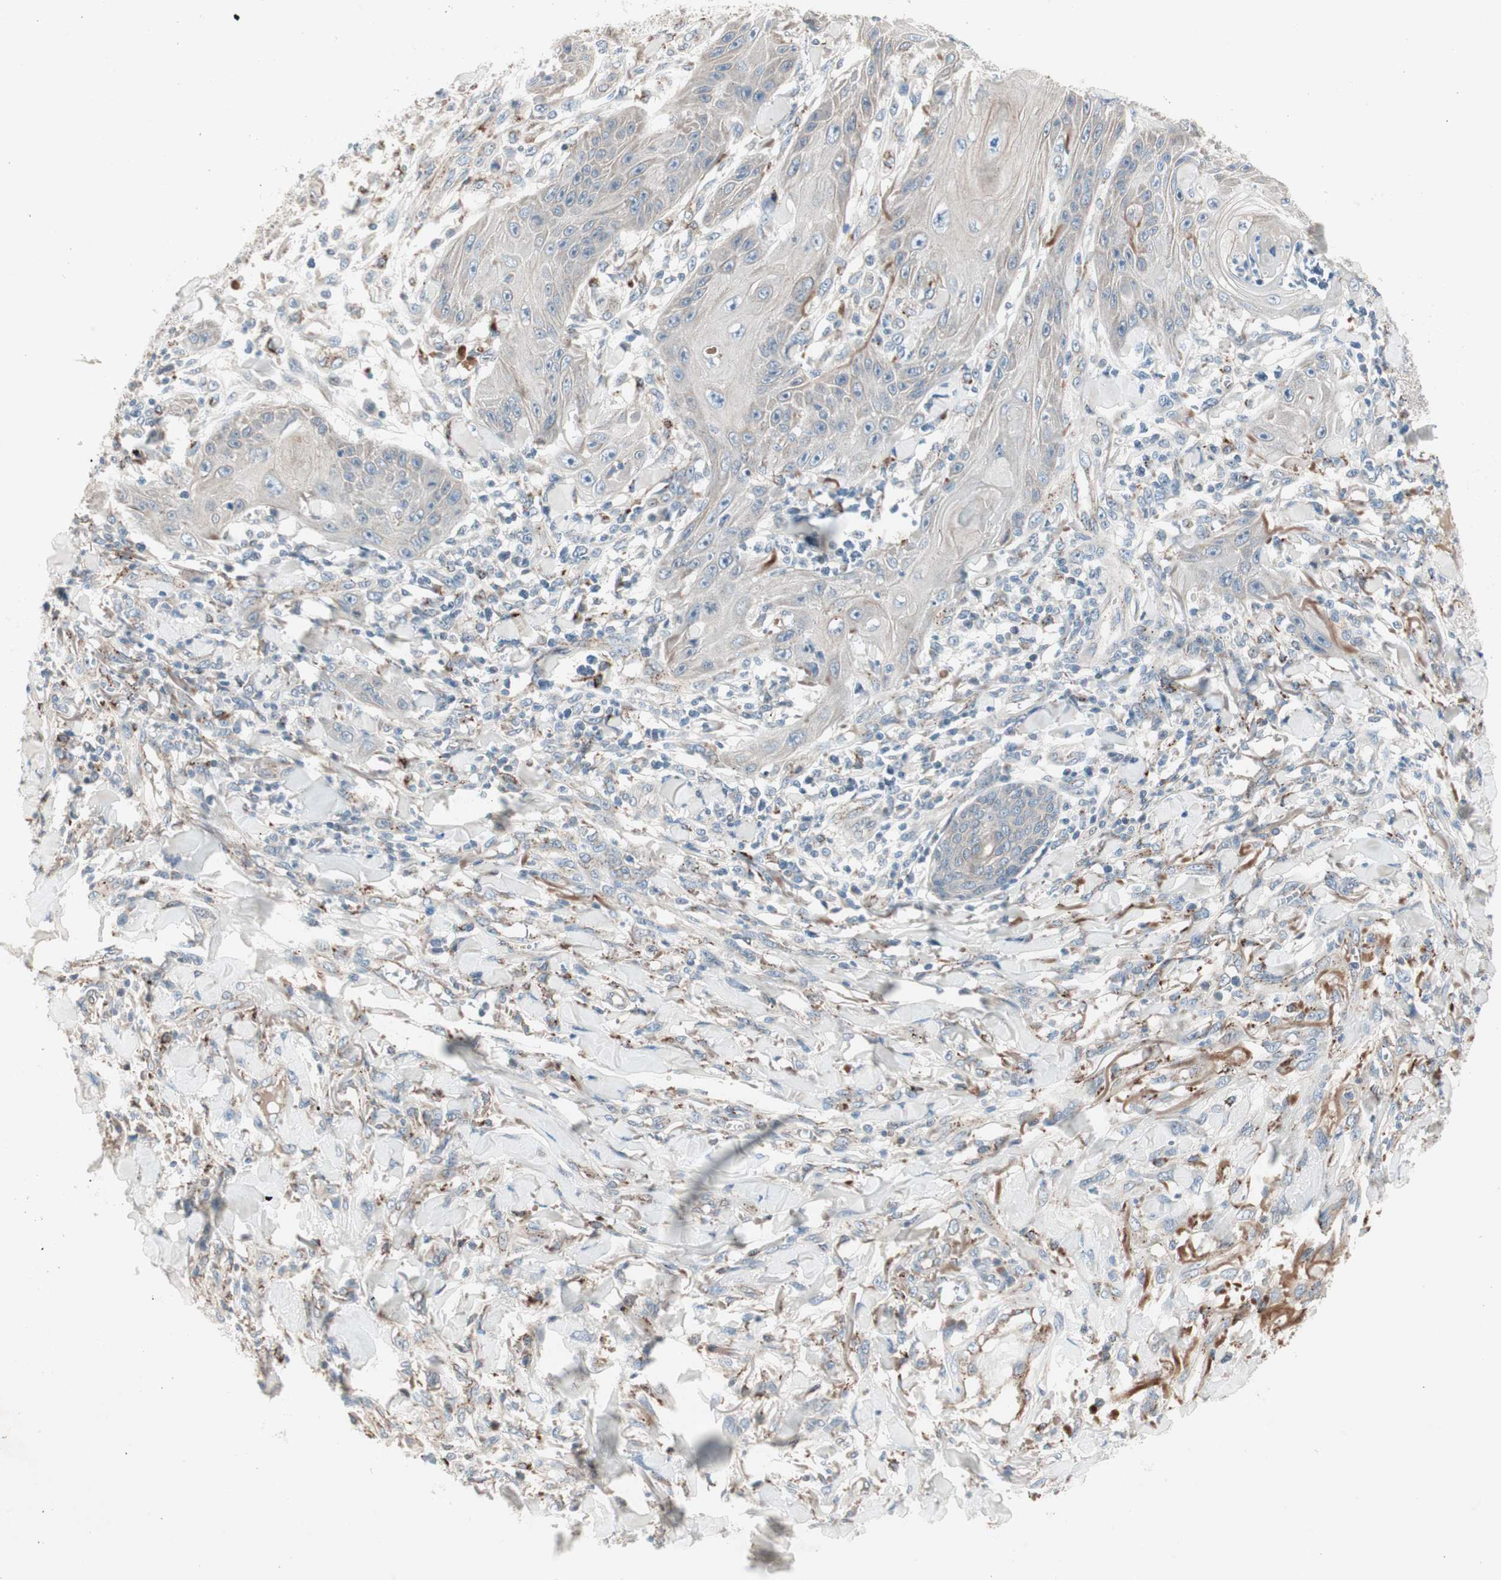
{"staining": {"intensity": "weak", "quantity": "25%-75%", "location": "cytoplasmic/membranous"}, "tissue": "skin cancer", "cell_type": "Tumor cells", "image_type": "cancer", "snomed": [{"axis": "morphology", "description": "Squamous cell carcinoma, NOS"}, {"axis": "topography", "description": "Skin"}], "caption": "Skin squamous cell carcinoma stained for a protein (brown) shows weak cytoplasmic/membranous positive staining in about 25%-75% of tumor cells.", "gene": "FGFR4", "patient": {"sex": "female", "age": 78}}